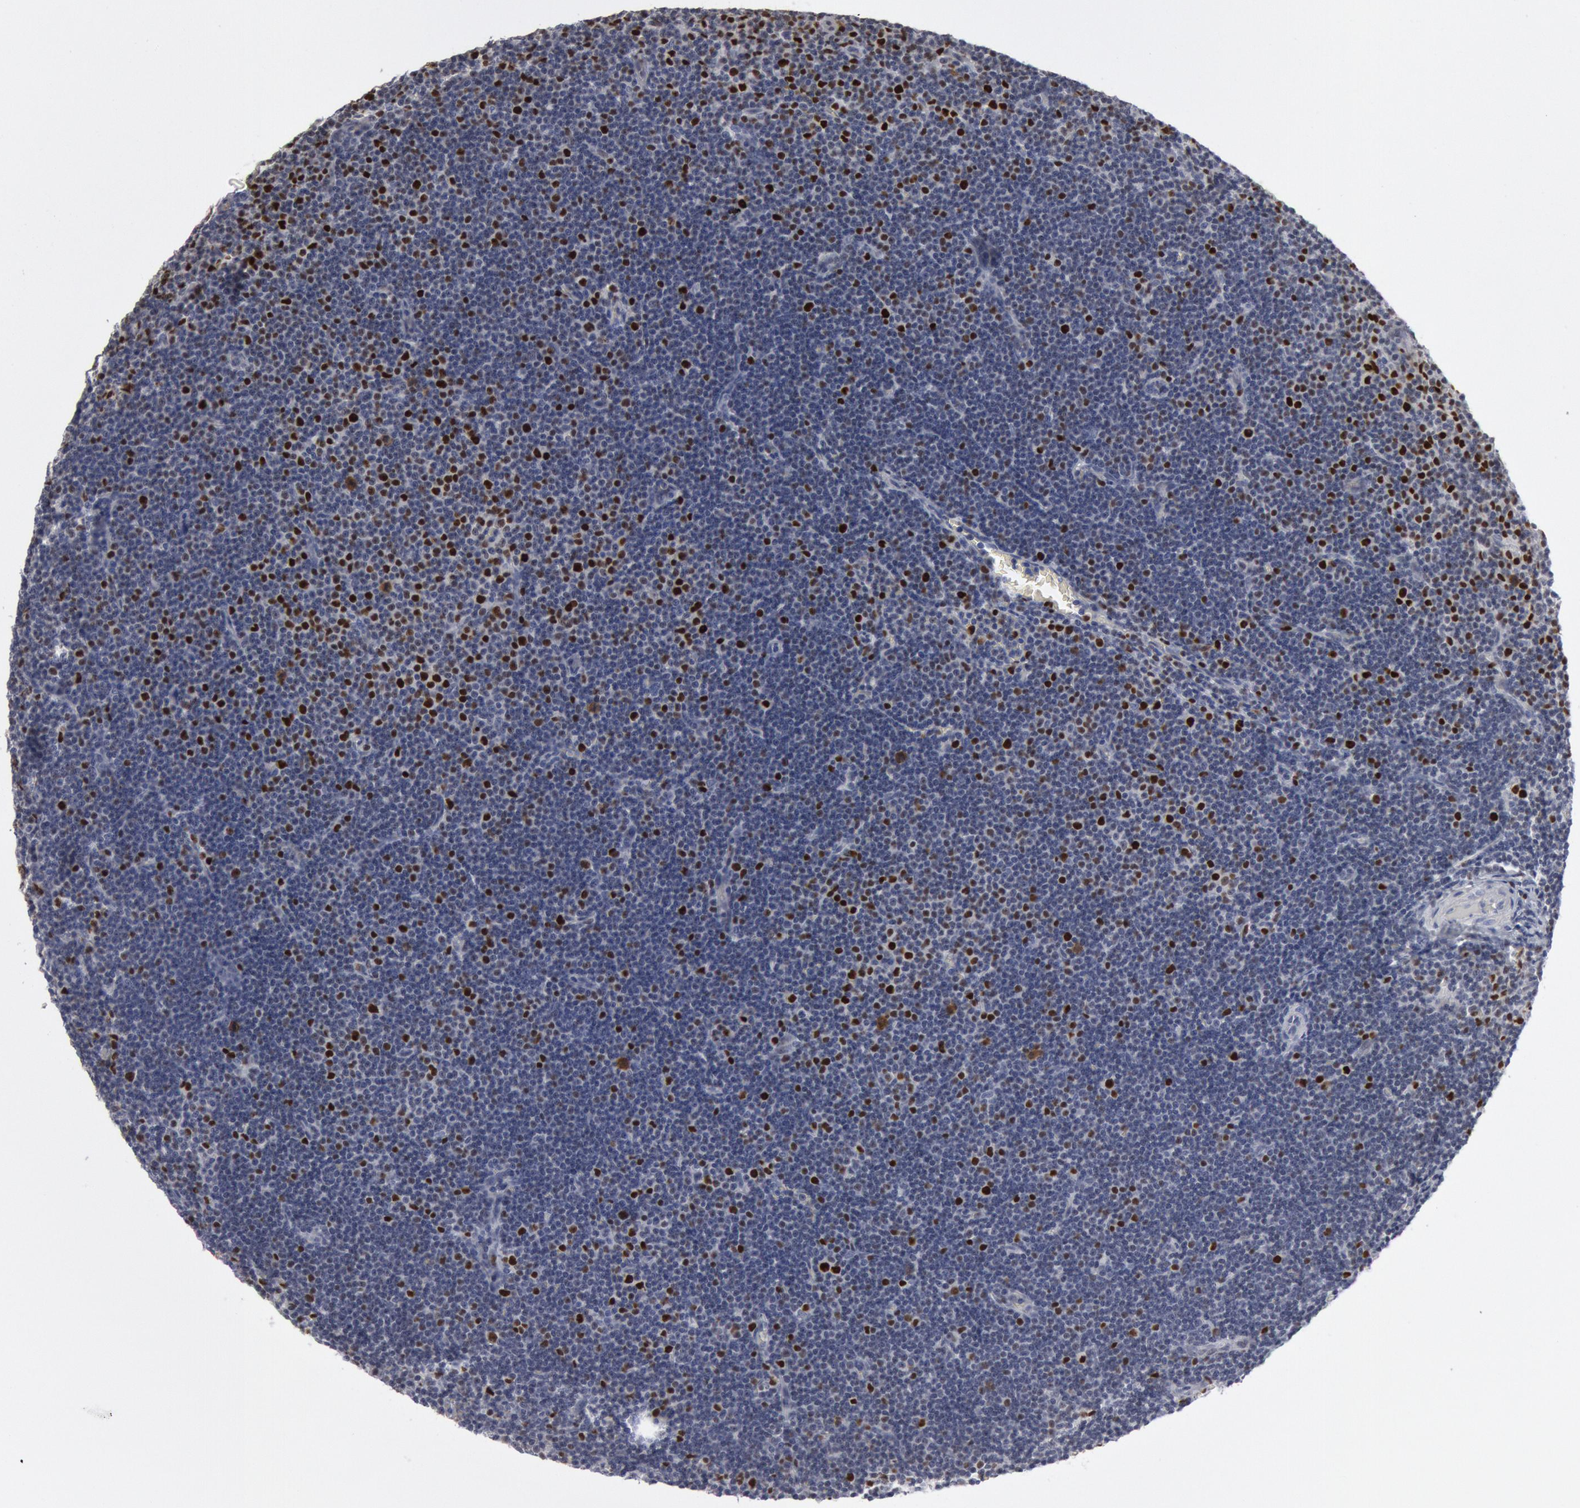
{"staining": {"intensity": "strong", "quantity": "25%-75%", "location": "nuclear"}, "tissue": "lymphoma", "cell_type": "Tumor cells", "image_type": "cancer", "snomed": [{"axis": "morphology", "description": "Malignant lymphoma, non-Hodgkin's type, Low grade"}, {"axis": "topography", "description": "Lymph node"}], "caption": "This is a micrograph of IHC staining of lymphoma, which shows strong staining in the nuclear of tumor cells.", "gene": "WDHD1", "patient": {"sex": "male", "age": 57}}